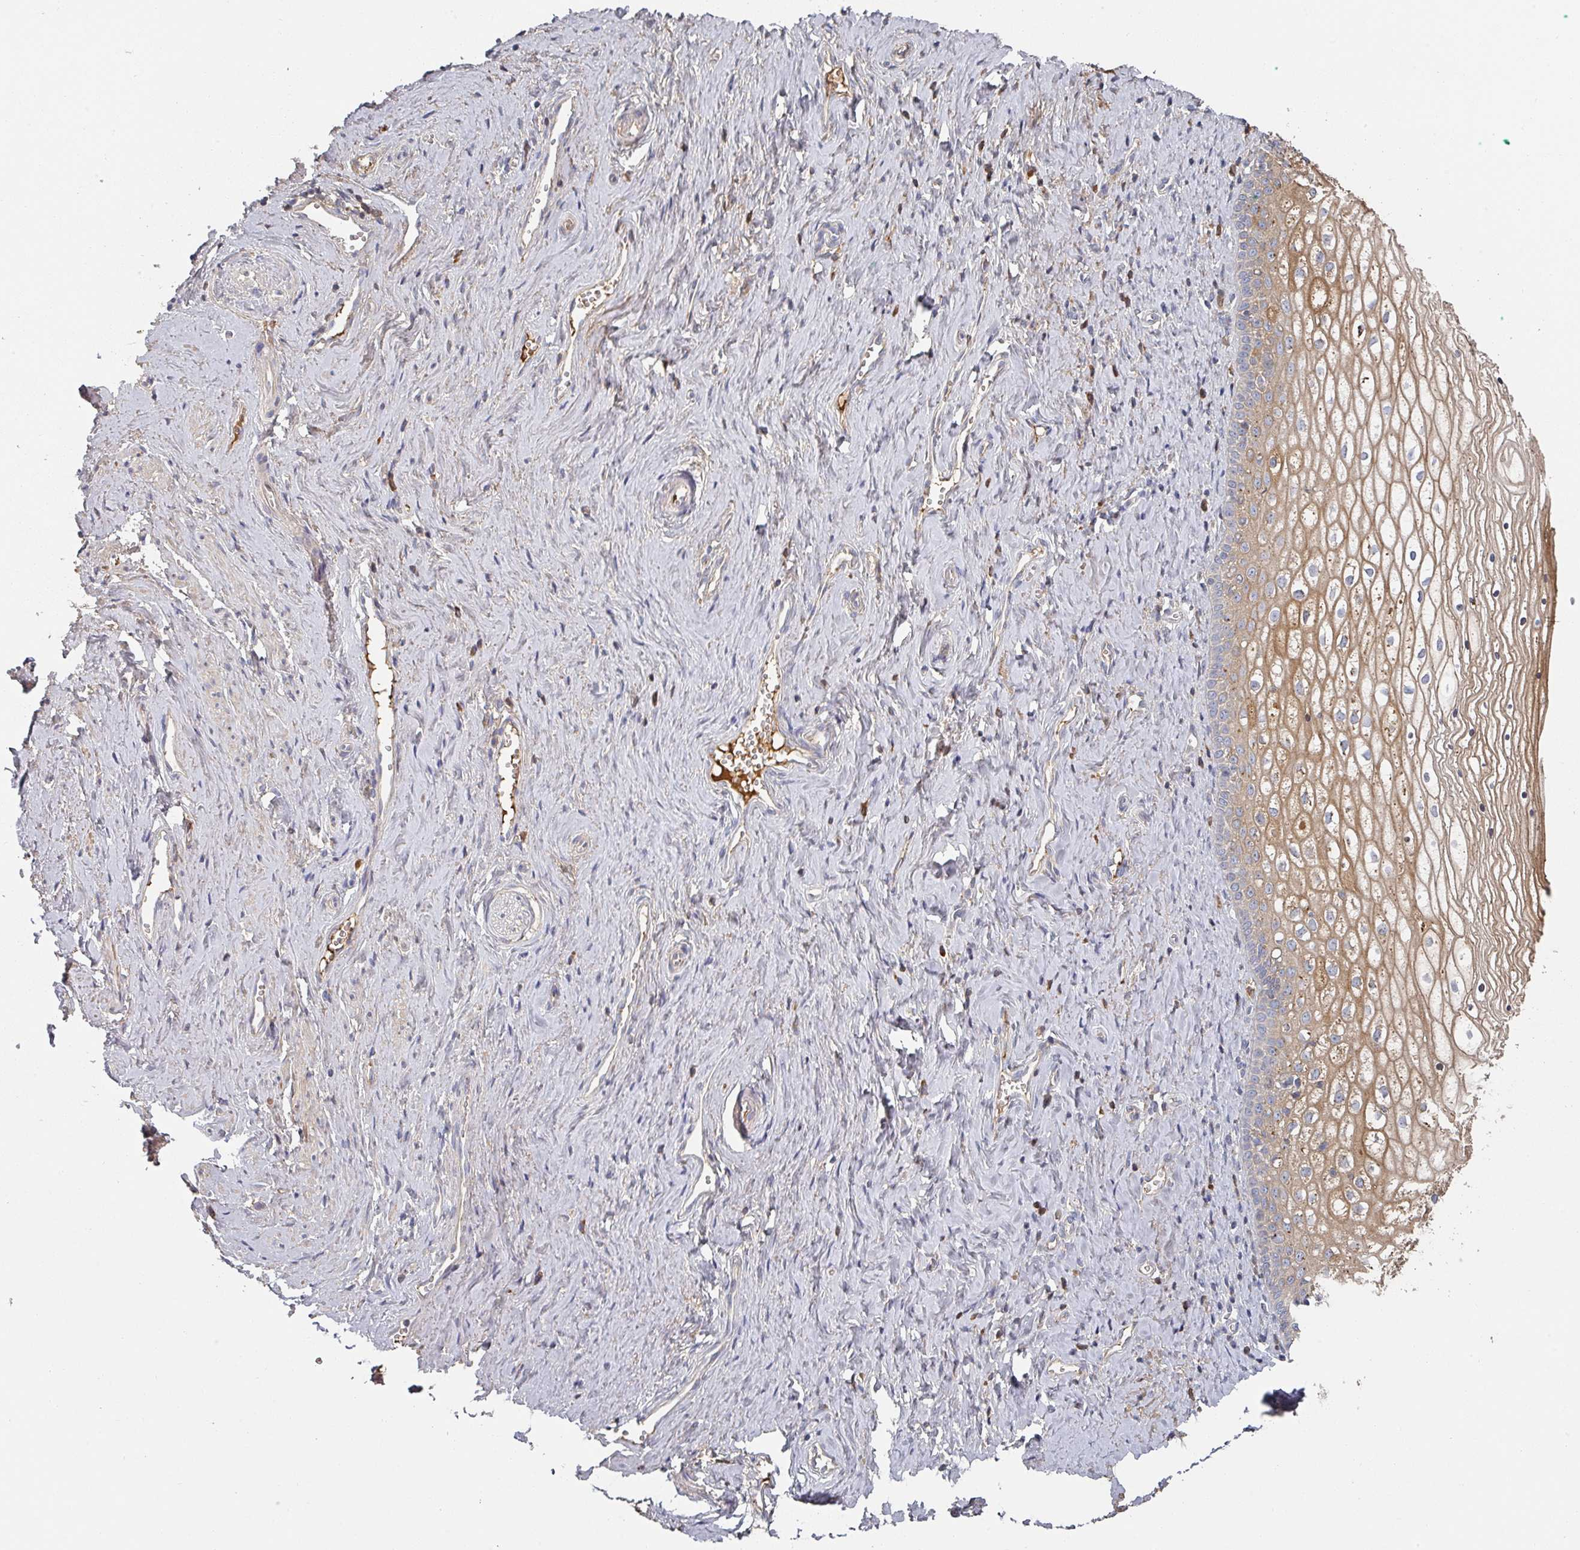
{"staining": {"intensity": "moderate", "quantity": "25%-75%", "location": "cytoplasmic/membranous"}, "tissue": "vagina", "cell_type": "Squamous epithelial cells", "image_type": "normal", "snomed": [{"axis": "morphology", "description": "Normal tissue, NOS"}, {"axis": "topography", "description": "Vagina"}], "caption": "Unremarkable vagina reveals moderate cytoplasmic/membranous staining in about 25%-75% of squamous epithelial cells (Brightfield microscopy of DAB IHC at high magnification)..", "gene": "ENSG00000249773", "patient": {"sex": "female", "age": 59}}